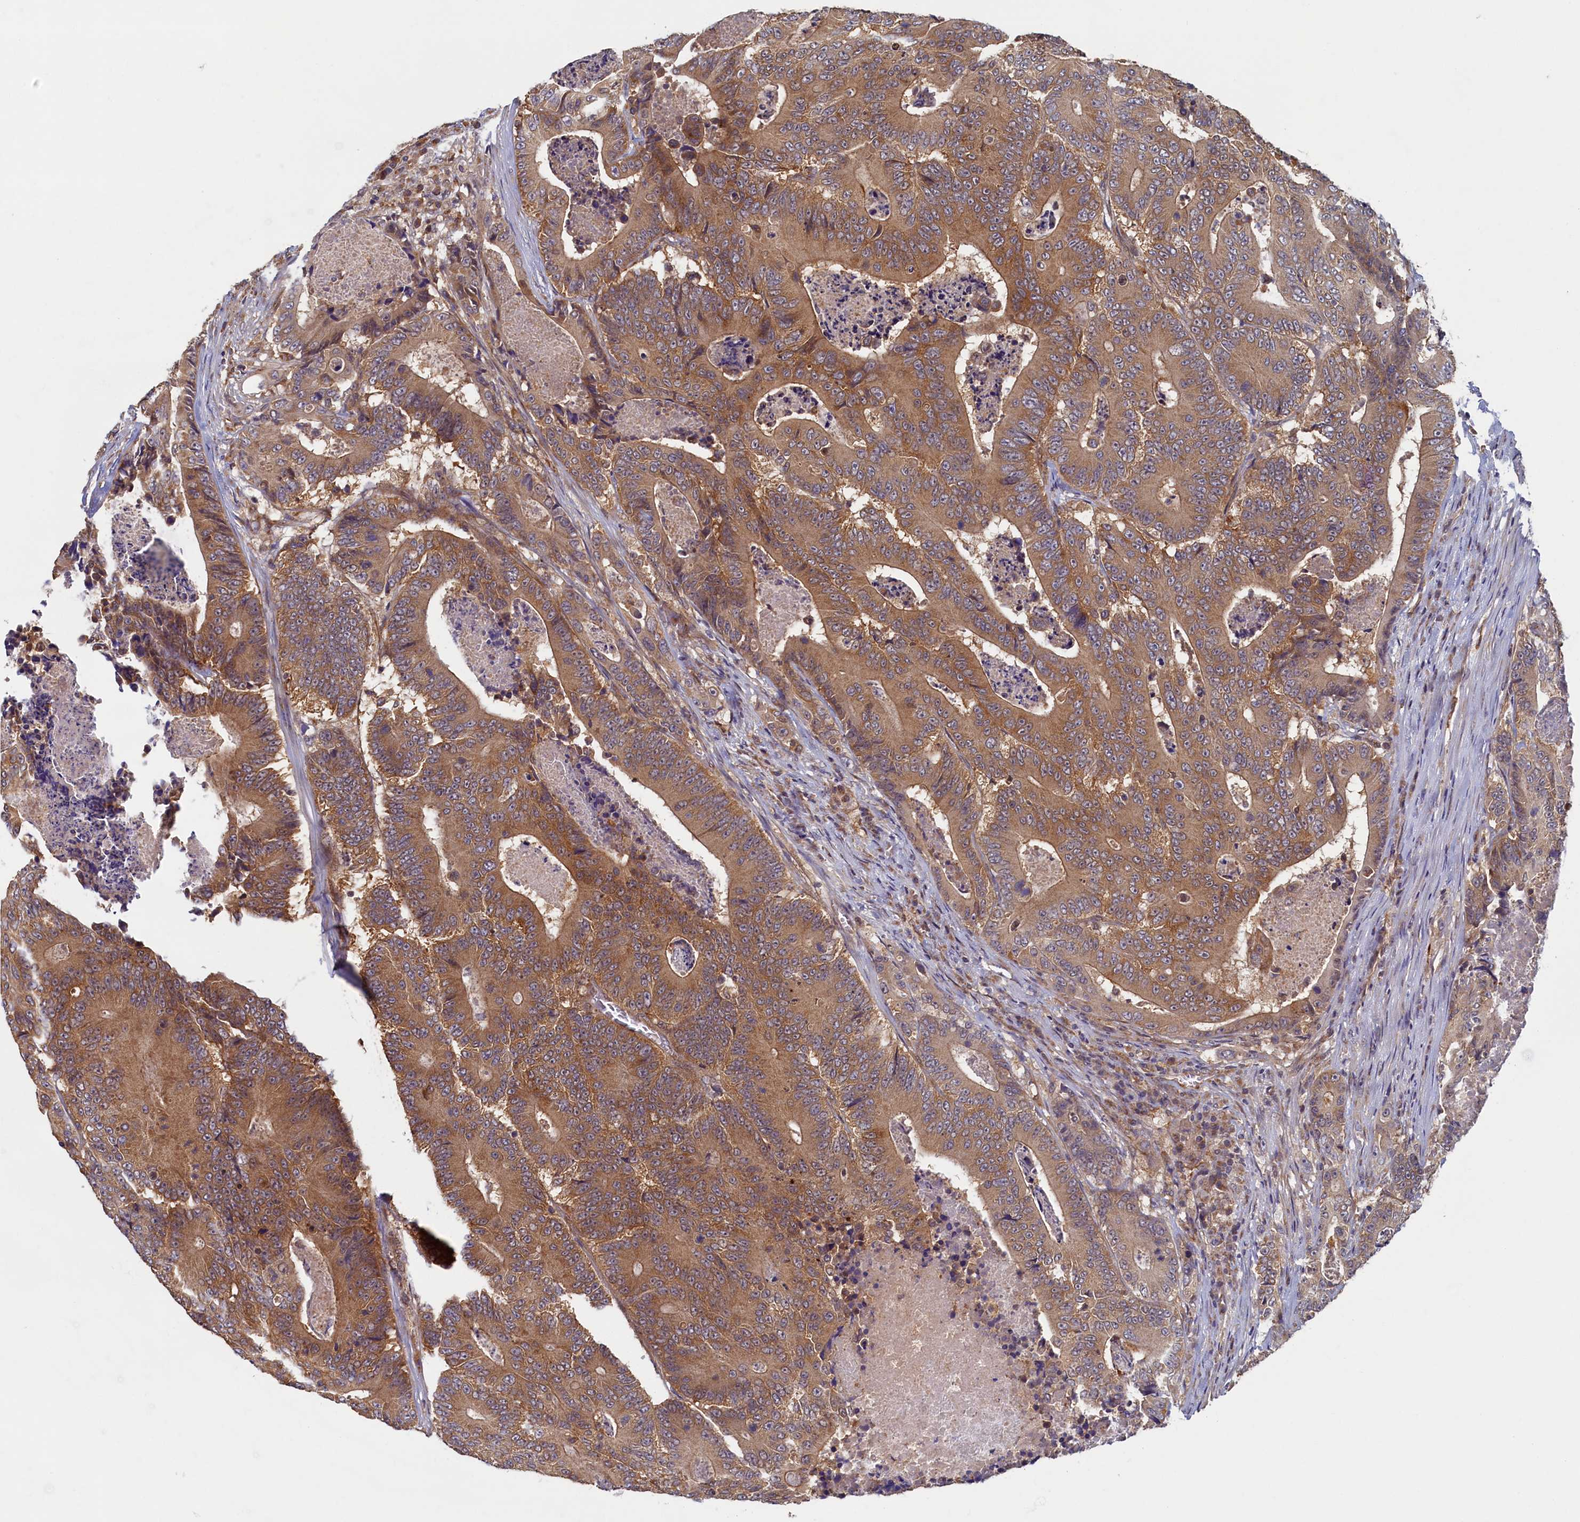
{"staining": {"intensity": "moderate", "quantity": ">75%", "location": "cytoplasmic/membranous"}, "tissue": "colorectal cancer", "cell_type": "Tumor cells", "image_type": "cancer", "snomed": [{"axis": "morphology", "description": "Adenocarcinoma, NOS"}, {"axis": "topography", "description": "Colon"}], "caption": "Colorectal cancer (adenocarcinoma) tissue reveals moderate cytoplasmic/membranous expression in about >75% of tumor cells (Brightfield microscopy of DAB IHC at high magnification).", "gene": "STX12", "patient": {"sex": "male", "age": 83}}